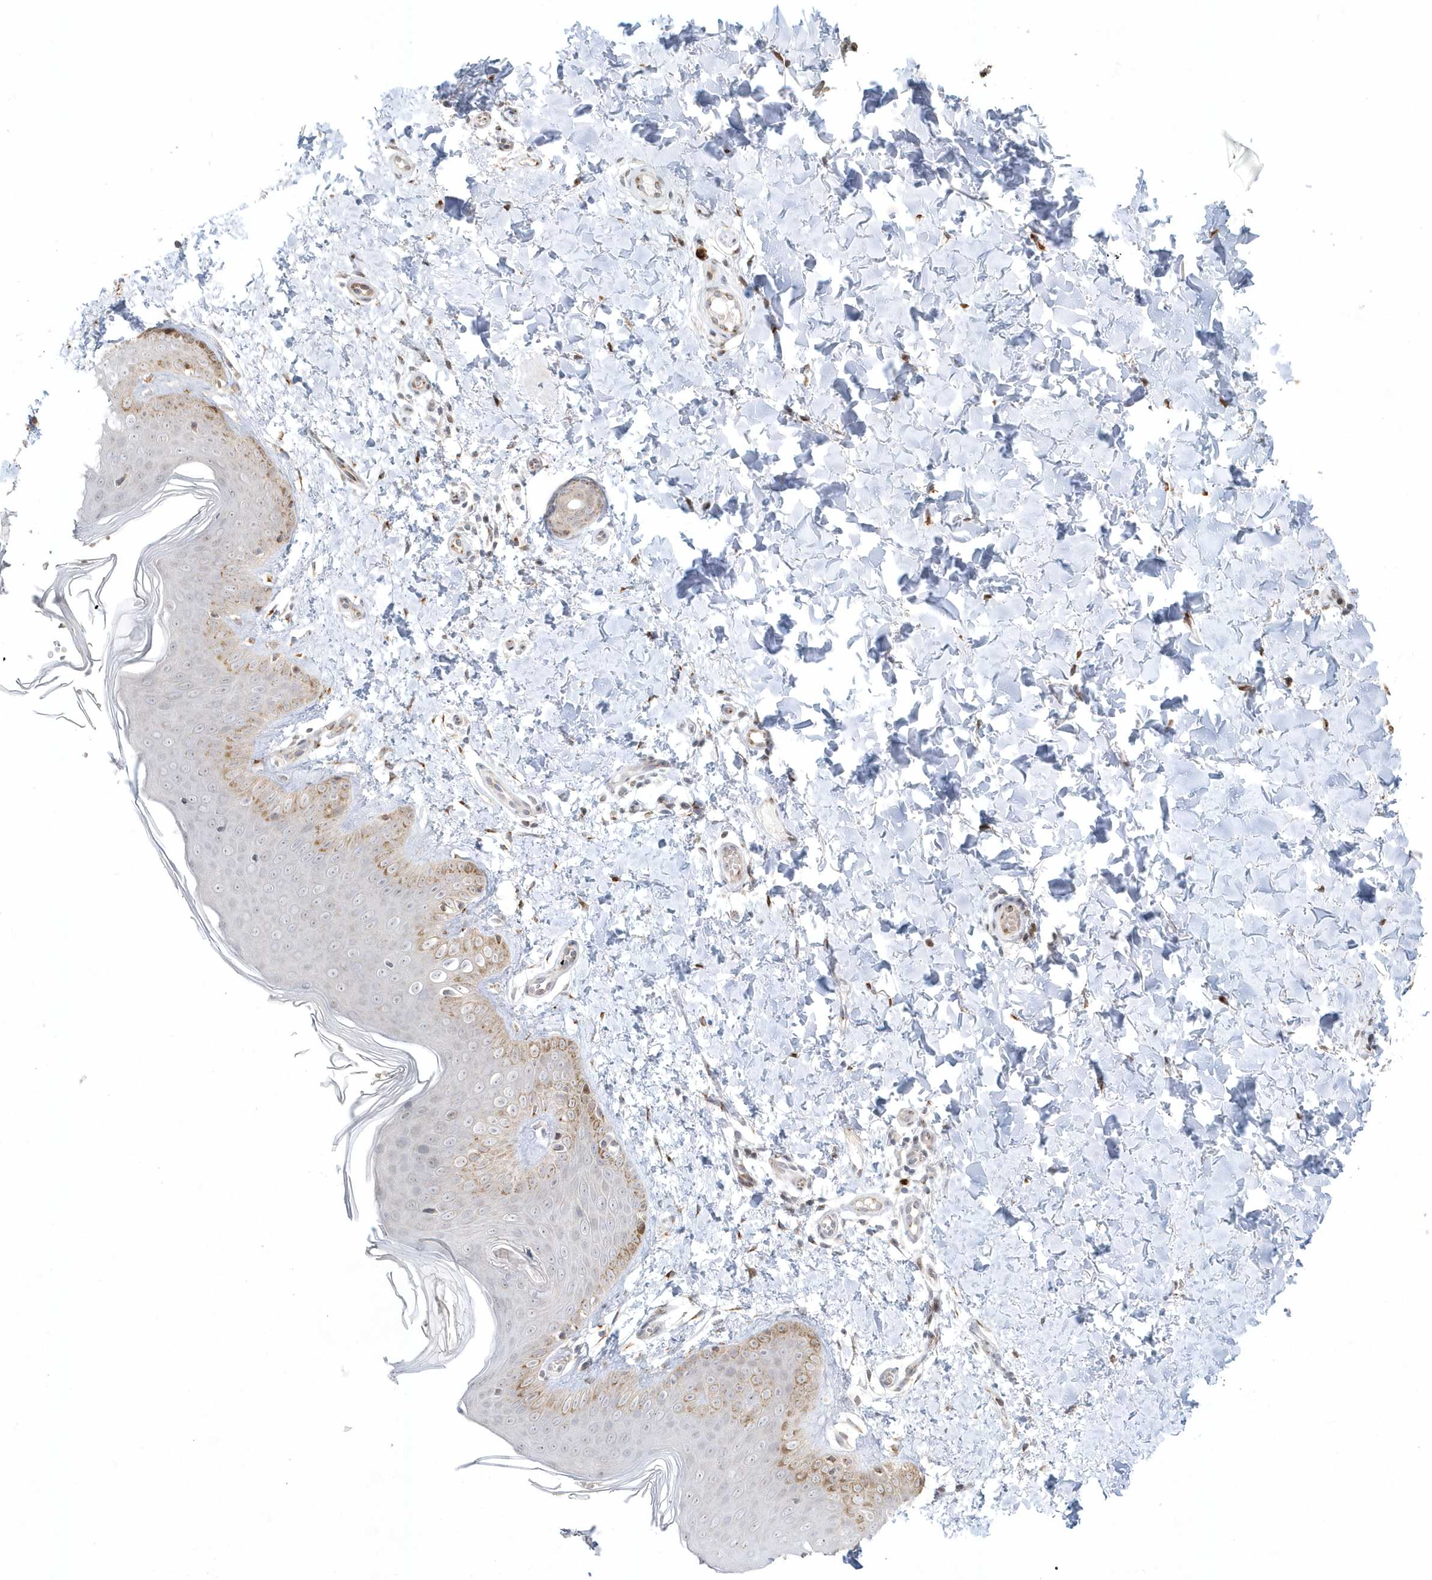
{"staining": {"intensity": "negative", "quantity": "none", "location": "none"}, "tissue": "skin", "cell_type": "Fibroblasts", "image_type": "normal", "snomed": [{"axis": "morphology", "description": "Normal tissue, NOS"}, {"axis": "topography", "description": "Skin"}], "caption": "Fibroblasts show no significant positivity in normal skin. (Brightfield microscopy of DAB (3,3'-diaminobenzidine) immunohistochemistry (IHC) at high magnification).", "gene": "DHFR", "patient": {"sex": "male", "age": 36}}